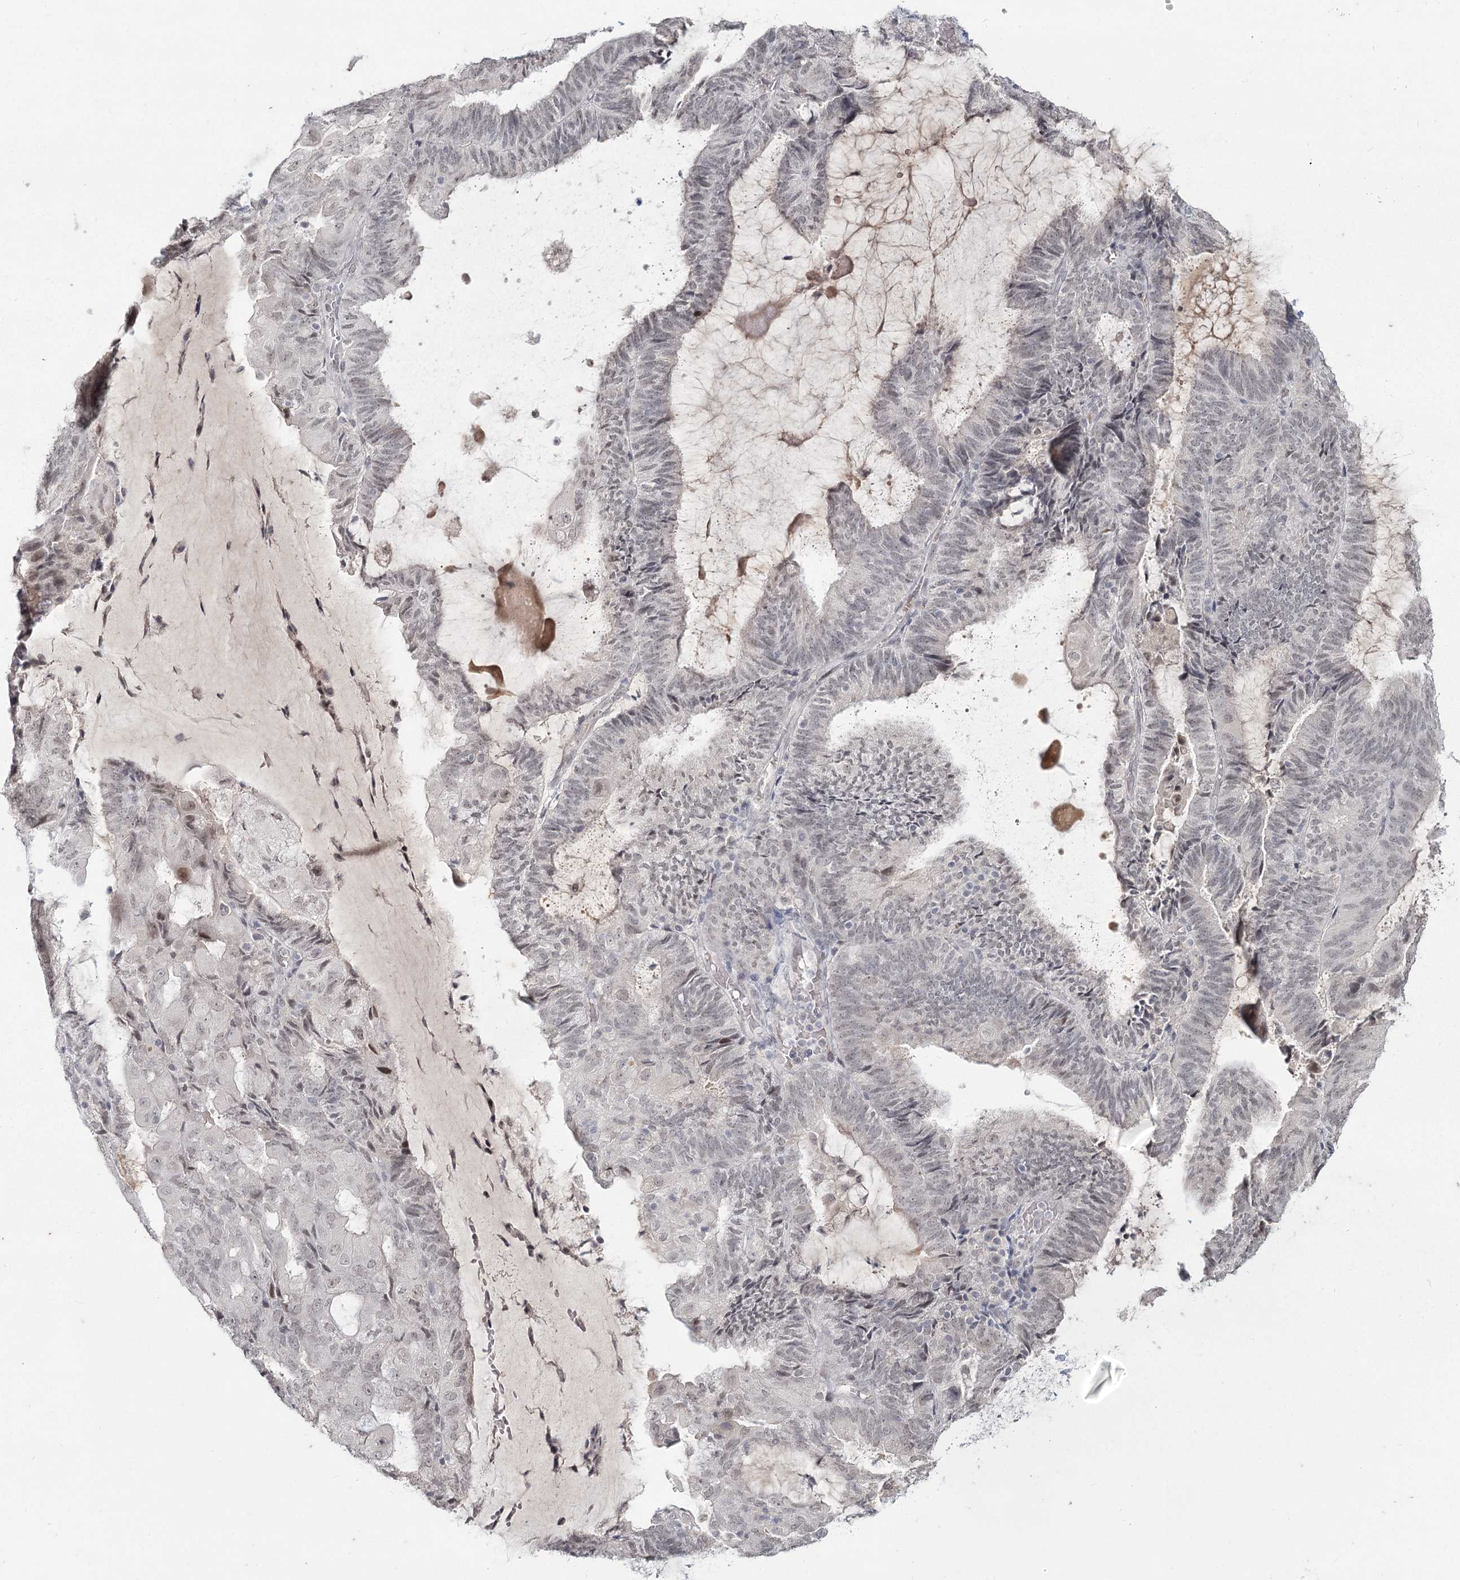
{"staining": {"intensity": "weak", "quantity": "<25%", "location": "nuclear"}, "tissue": "endometrial cancer", "cell_type": "Tumor cells", "image_type": "cancer", "snomed": [{"axis": "morphology", "description": "Adenocarcinoma, NOS"}, {"axis": "topography", "description": "Endometrium"}], "caption": "IHC micrograph of human endometrial adenocarcinoma stained for a protein (brown), which displays no expression in tumor cells. (DAB immunohistochemistry with hematoxylin counter stain).", "gene": "LY6G5C", "patient": {"sex": "female", "age": 81}}